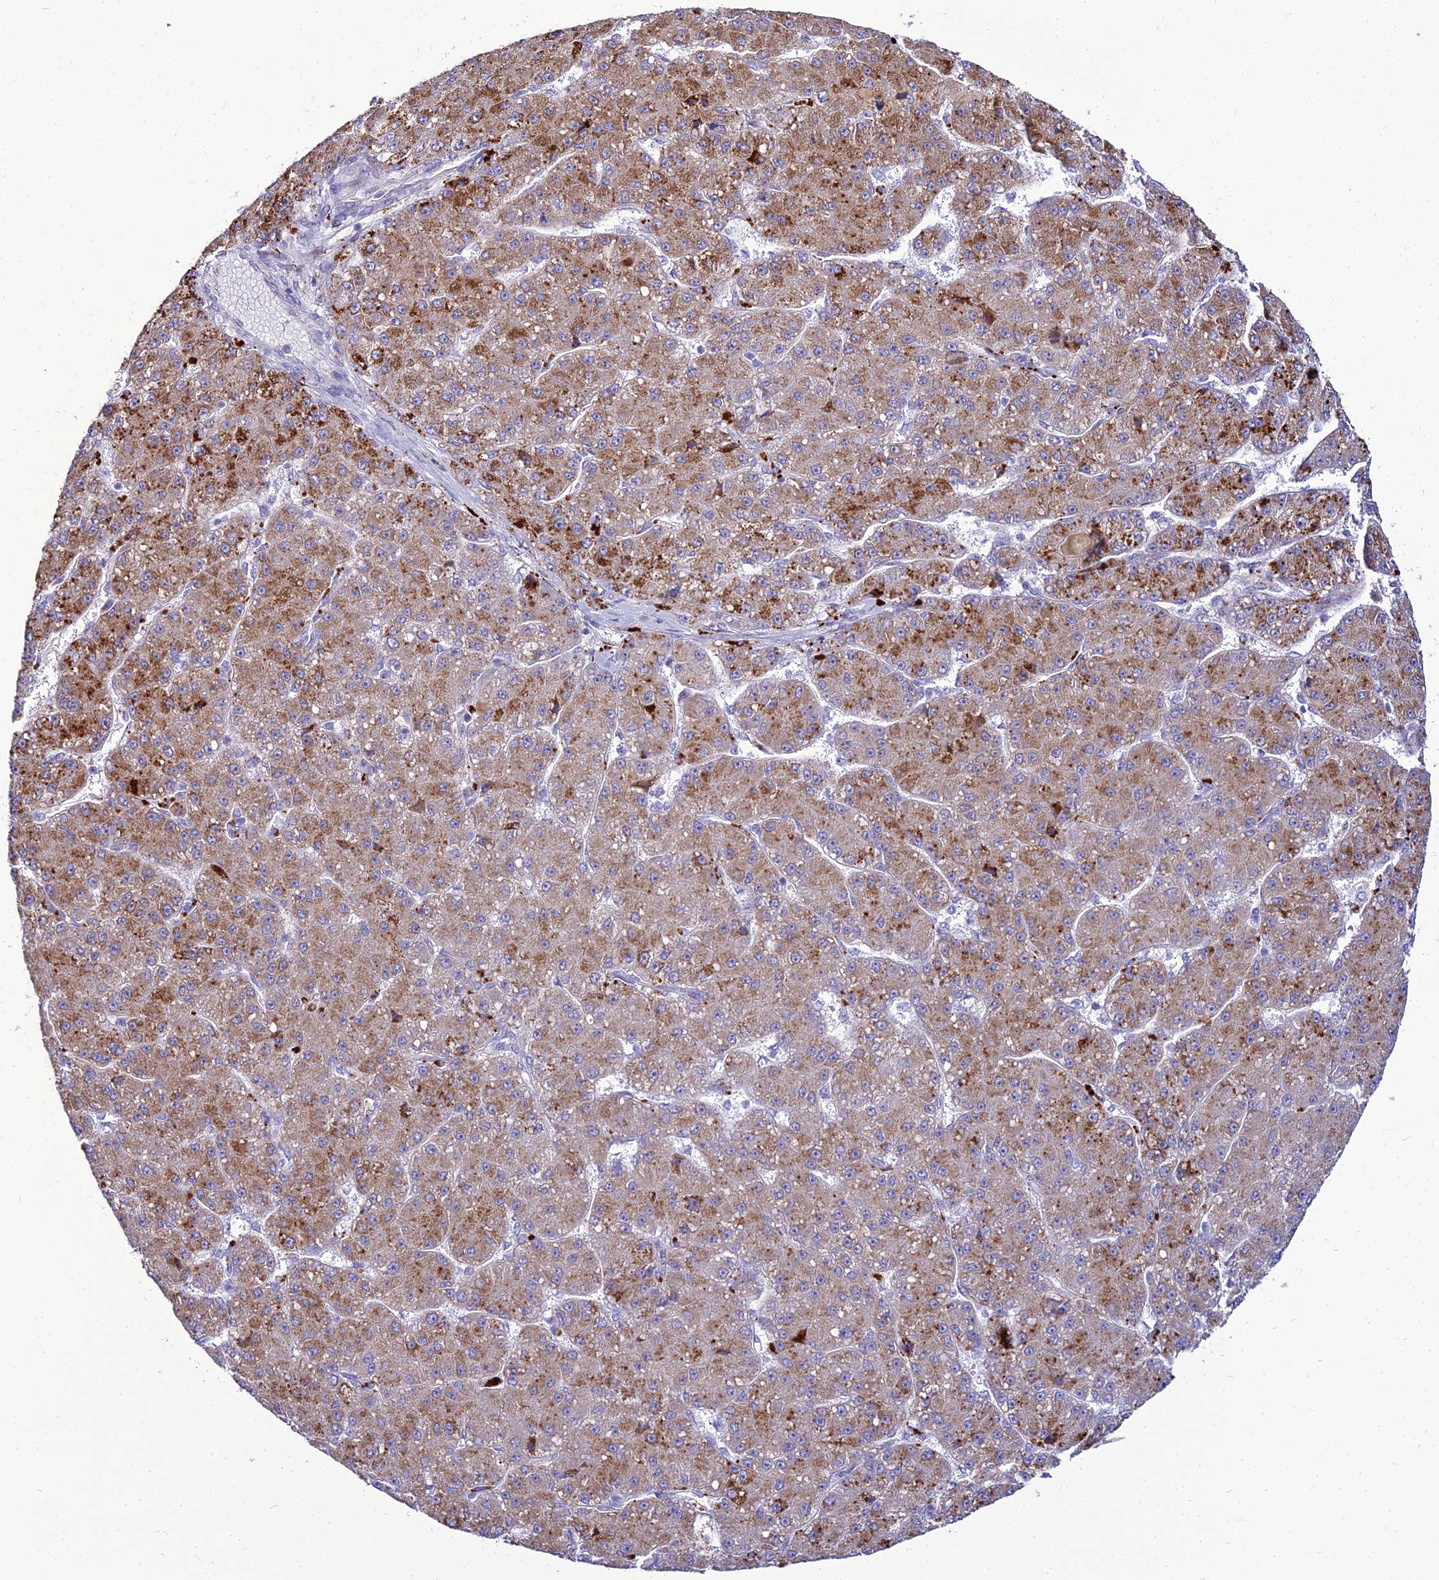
{"staining": {"intensity": "strong", "quantity": ">75%", "location": "cytoplasmic/membranous"}, "tissue": "liver cancer", "cell_type": "Tumor cells", "image_type": "cancer", "snomed": [{"axis": "morphology", "description": "Carcinoma, Hepatocellular, NOS"}, {"axis": "topography", "description": "Liver"}], "caption": "An image of liver hepatocellular carcinoma stained for a protein reveals strong cytoplasmic/membranous brown staining in tumor cells. (DAB = brown stain, brightfield microscopy at high magnification).", "gene": "C6orf163", "patient": {"sex": "male", "age": 67}}